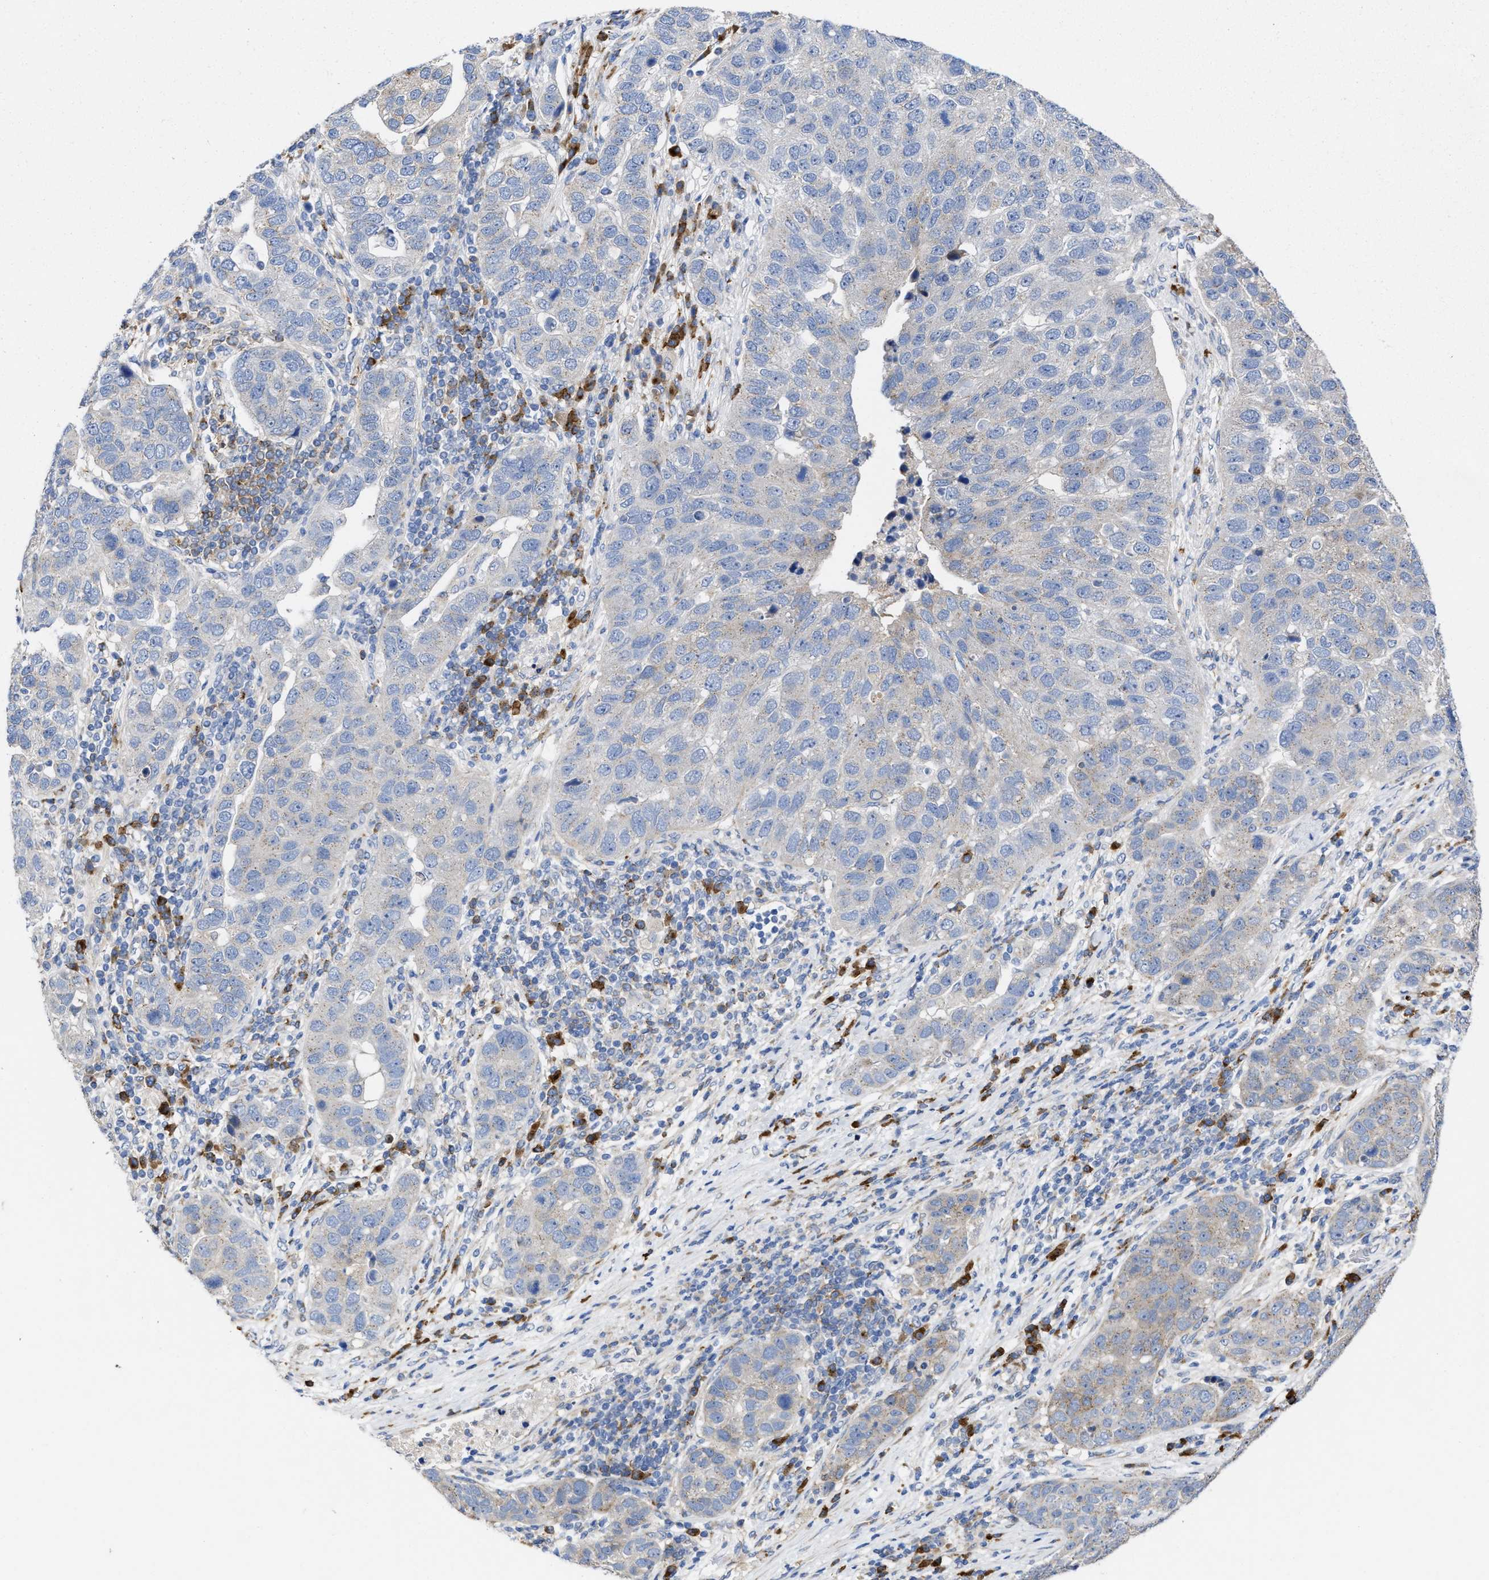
{"staining": {"intensity": "weak", "quantity": "<25%", "location": "cytoplasmic/membranous"}, "tissue": "pancreatic cancer", "cell_type": "Tumor cells", "image_type": "cancer", "snomed": [{"axis": "morphology", "description": "Adenocarcinoma, NOS"}, {"axis": "topography", "description": "Pancreas"}], "caption": "IHC image of neoplastic tissue: human pancreatic cancer stained with DAB (3,3'-diaminobenzidine) shows no significant protein positivity in tumor cells.", "gene": "PPP1R15A", "patient": {"sex": "female", "age": 61}}